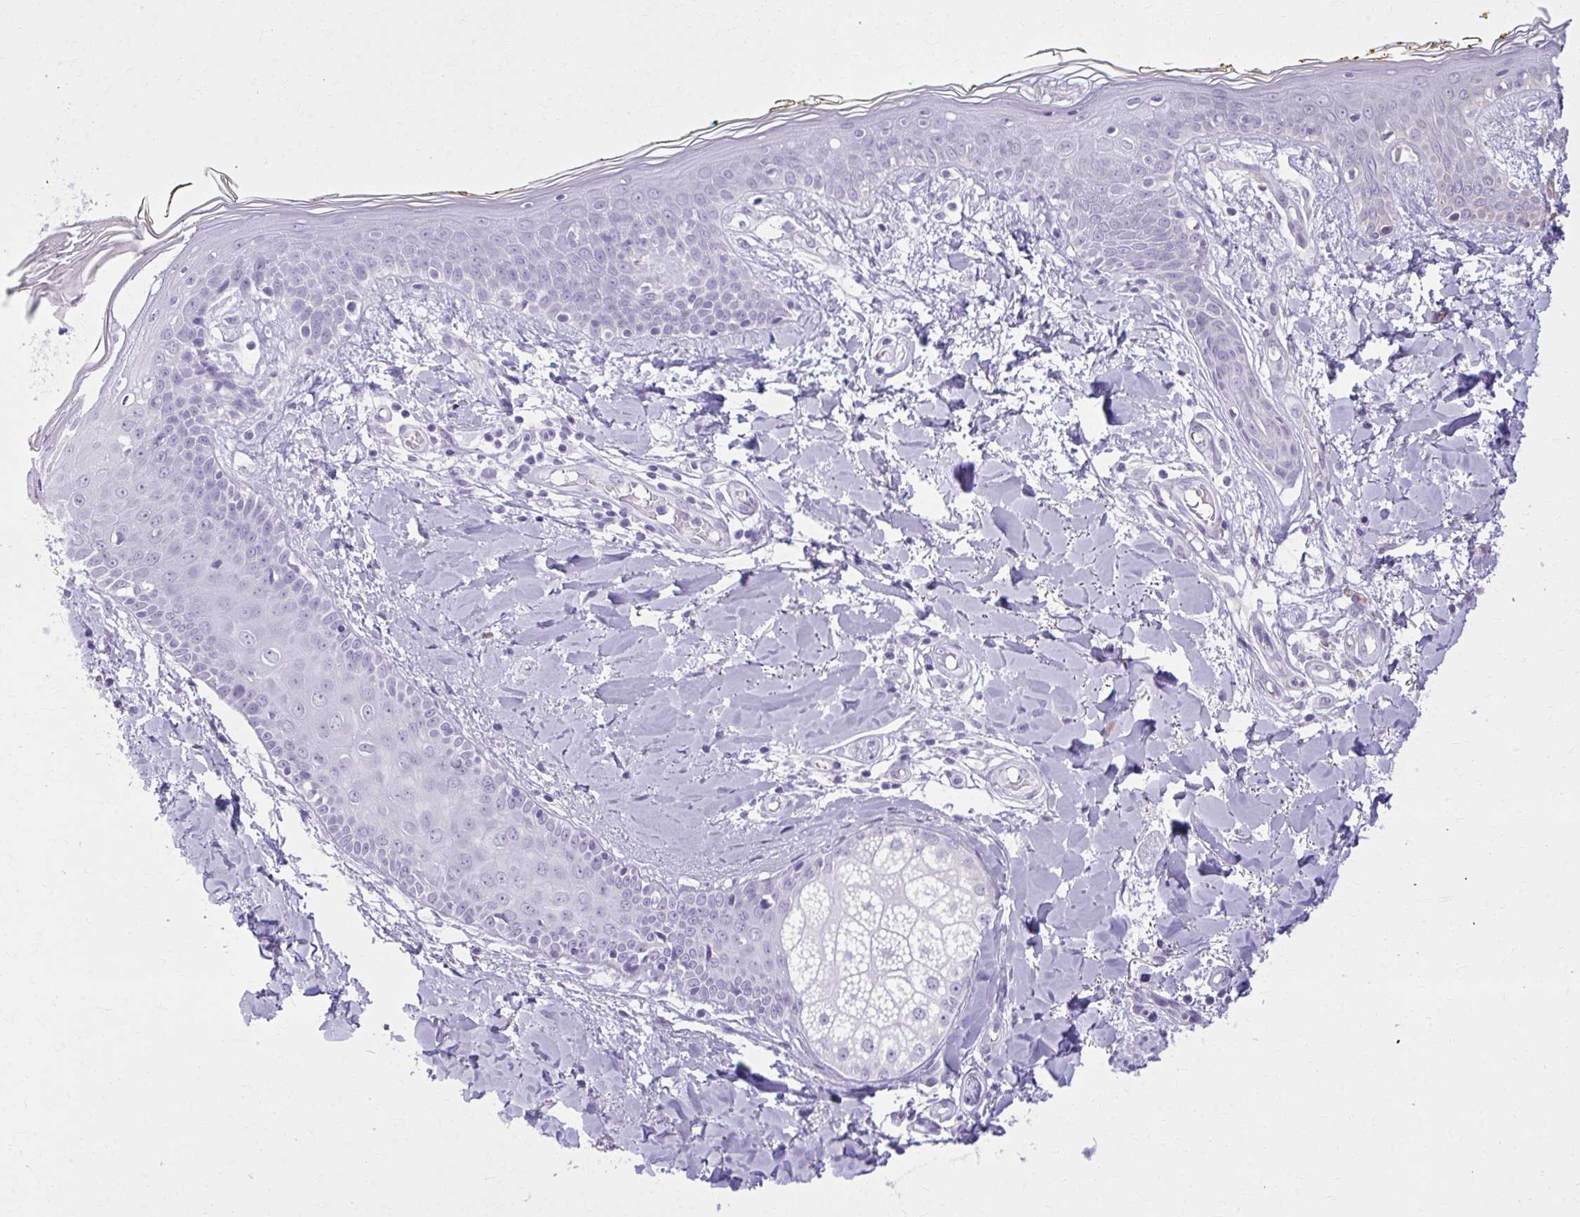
{"staining": {"intensity": "negative", "quantity": "none", "location": "none"}, "tissue": "skin", "cell_type": "Fibroblasts", "image_type": "normal", "snomed": [{"axis": "morphology", "description": "Normal tissue, NOS"}, {"axis": "topography", "description": "Skin"}], "caption": "IHC micrograph of benign human skin stained for a protein (brown), which shows no expression in fibroblasts. Brightfield microscopy of immunohistochemistry (IHC) stained with DAB (3,3'-diaminobenzidine) (brown) and hematoxylin (blue), captured at high magnification.", "gene": "IFIT1", "patient": {"sex": "female", "age": 34}}